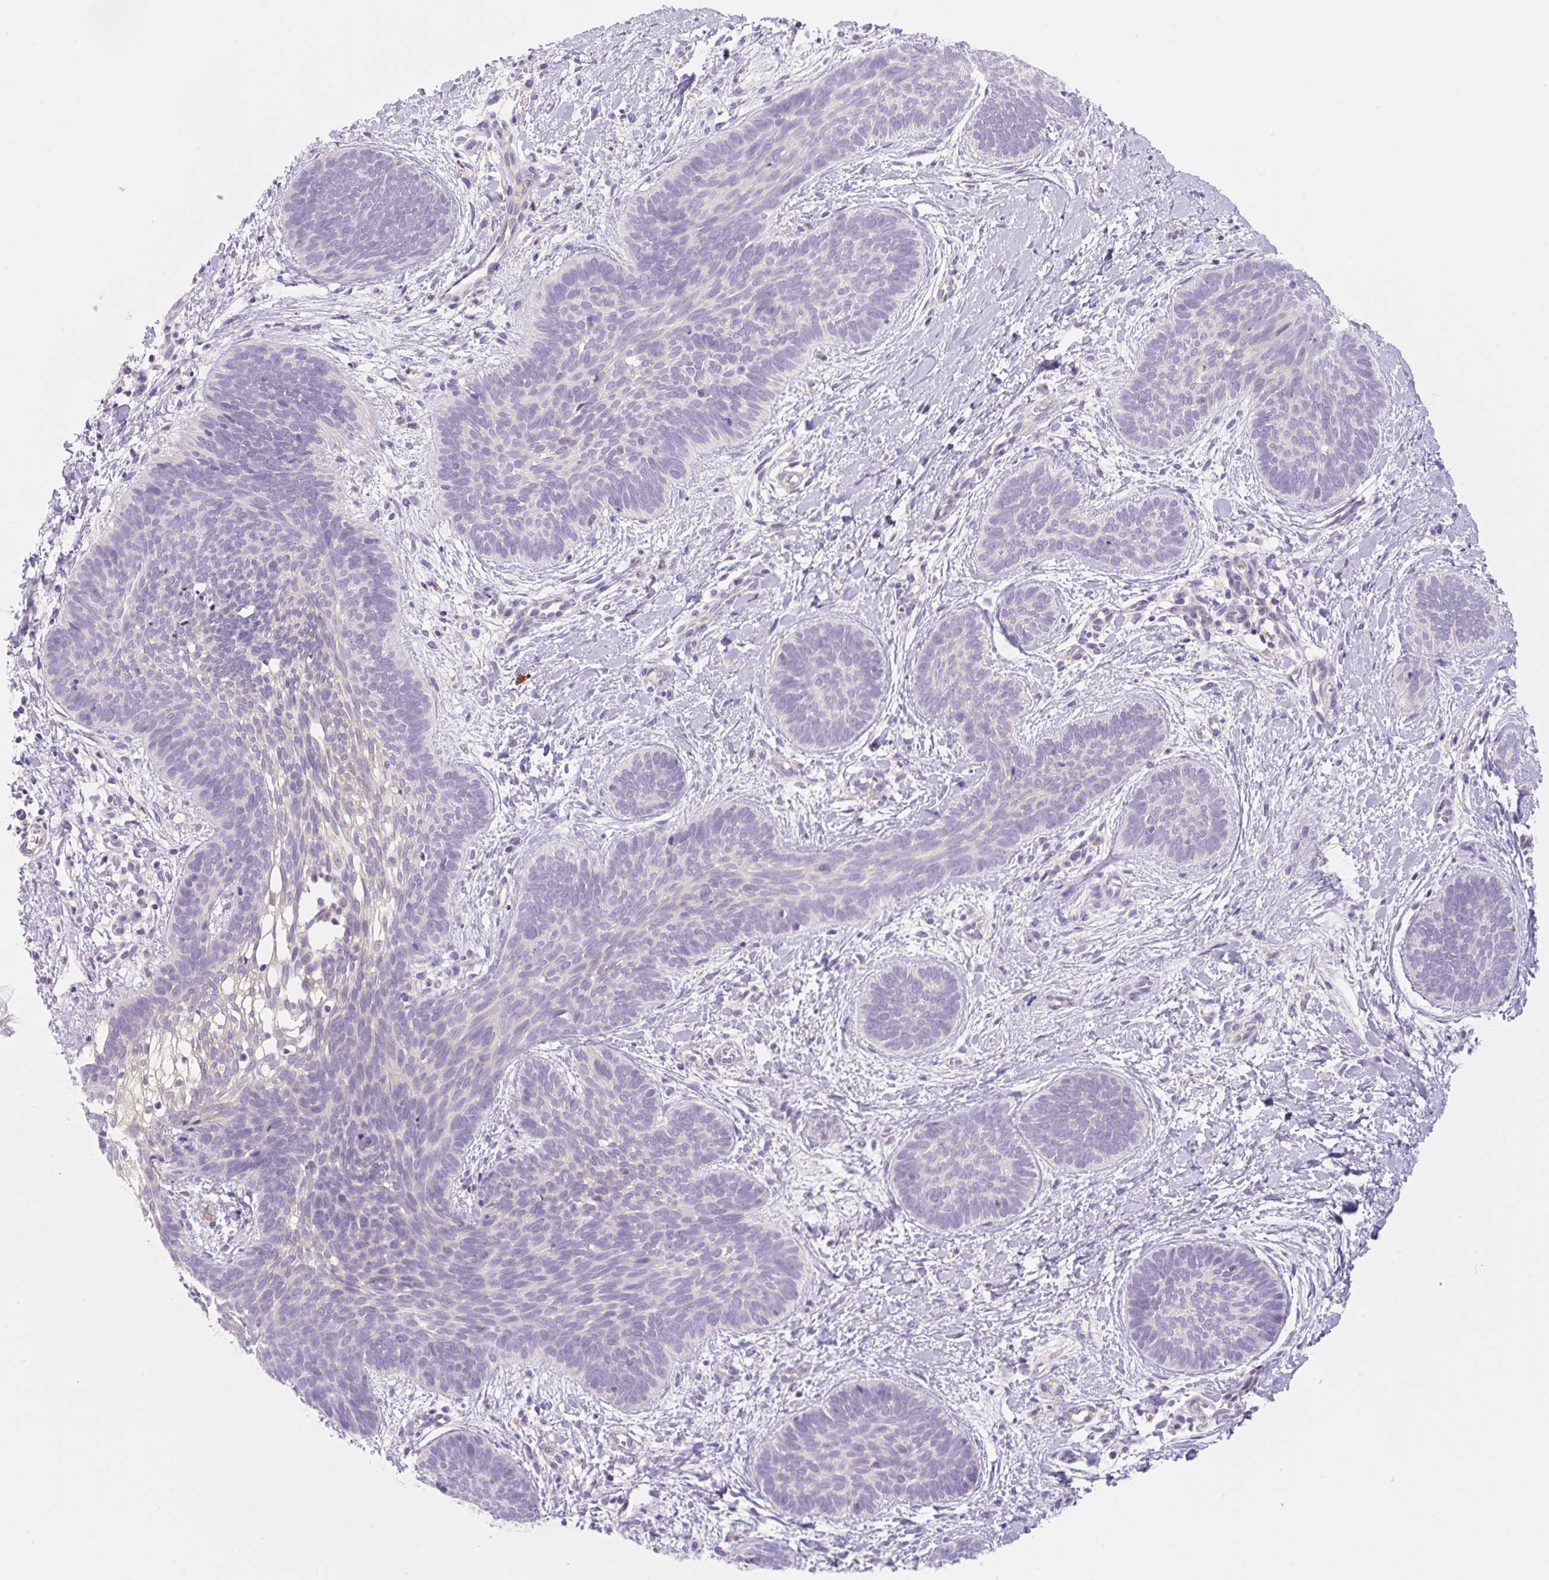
{"staining": {"intensity": "negative", "quantity": "none", "location": "none"}, "tissue": "skin cancer", "cell_type": "Tumor cells", "image_type": "cancer", "snomed": [{"axis": "morphology", "description": "Basal cell carcinoma"}, {"axis": "topography", "description": "Skin"}], "caption": "Immunohistochemistry of skin cancer shows no positivity in tumor cells.", "gene": "DENND5A", "patient": {"sex": "female", "age": 81}}